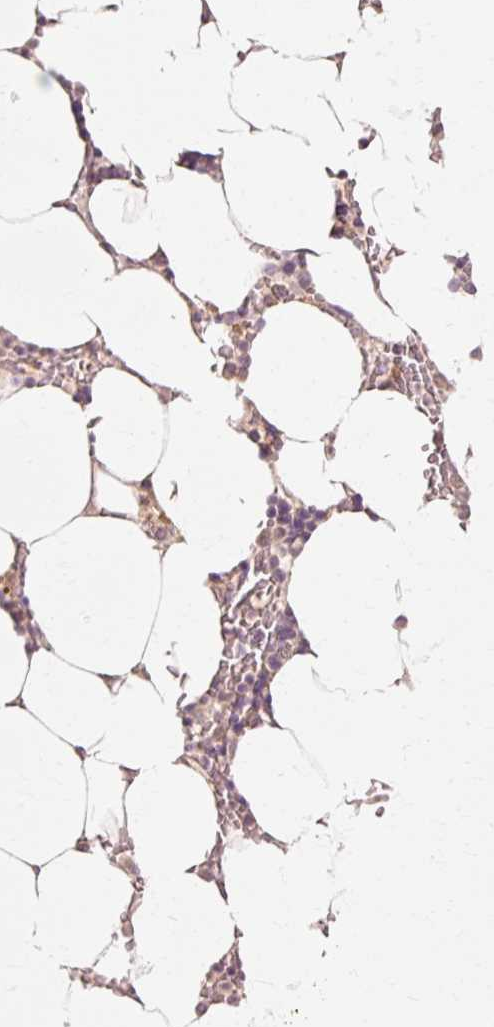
{"staining": {"intensity": "weak", "quantity": "25%-75%", "location": "cytoplasmic/membranous"}, "tissue": "bone marrow", "cell_type": "Hematopoietic cells", "image_type": "normal", "snomed": [{"axis": "morphology", "description": "Normal tissue, NOS"}, {"axis": "topography", "description": "Bone marrow"}], "caption": "Weak cytoplasmic/membranous staining is seen in approximately 25%-75% of hematopoietic cells in normal bone marrow. (DAB (3,3'-diaminobenzidine) IHC, brown staining for protein, blue staining for nuclei).", "gene": "RGPD5", "patient": {"sex": "male", "age": 64}}